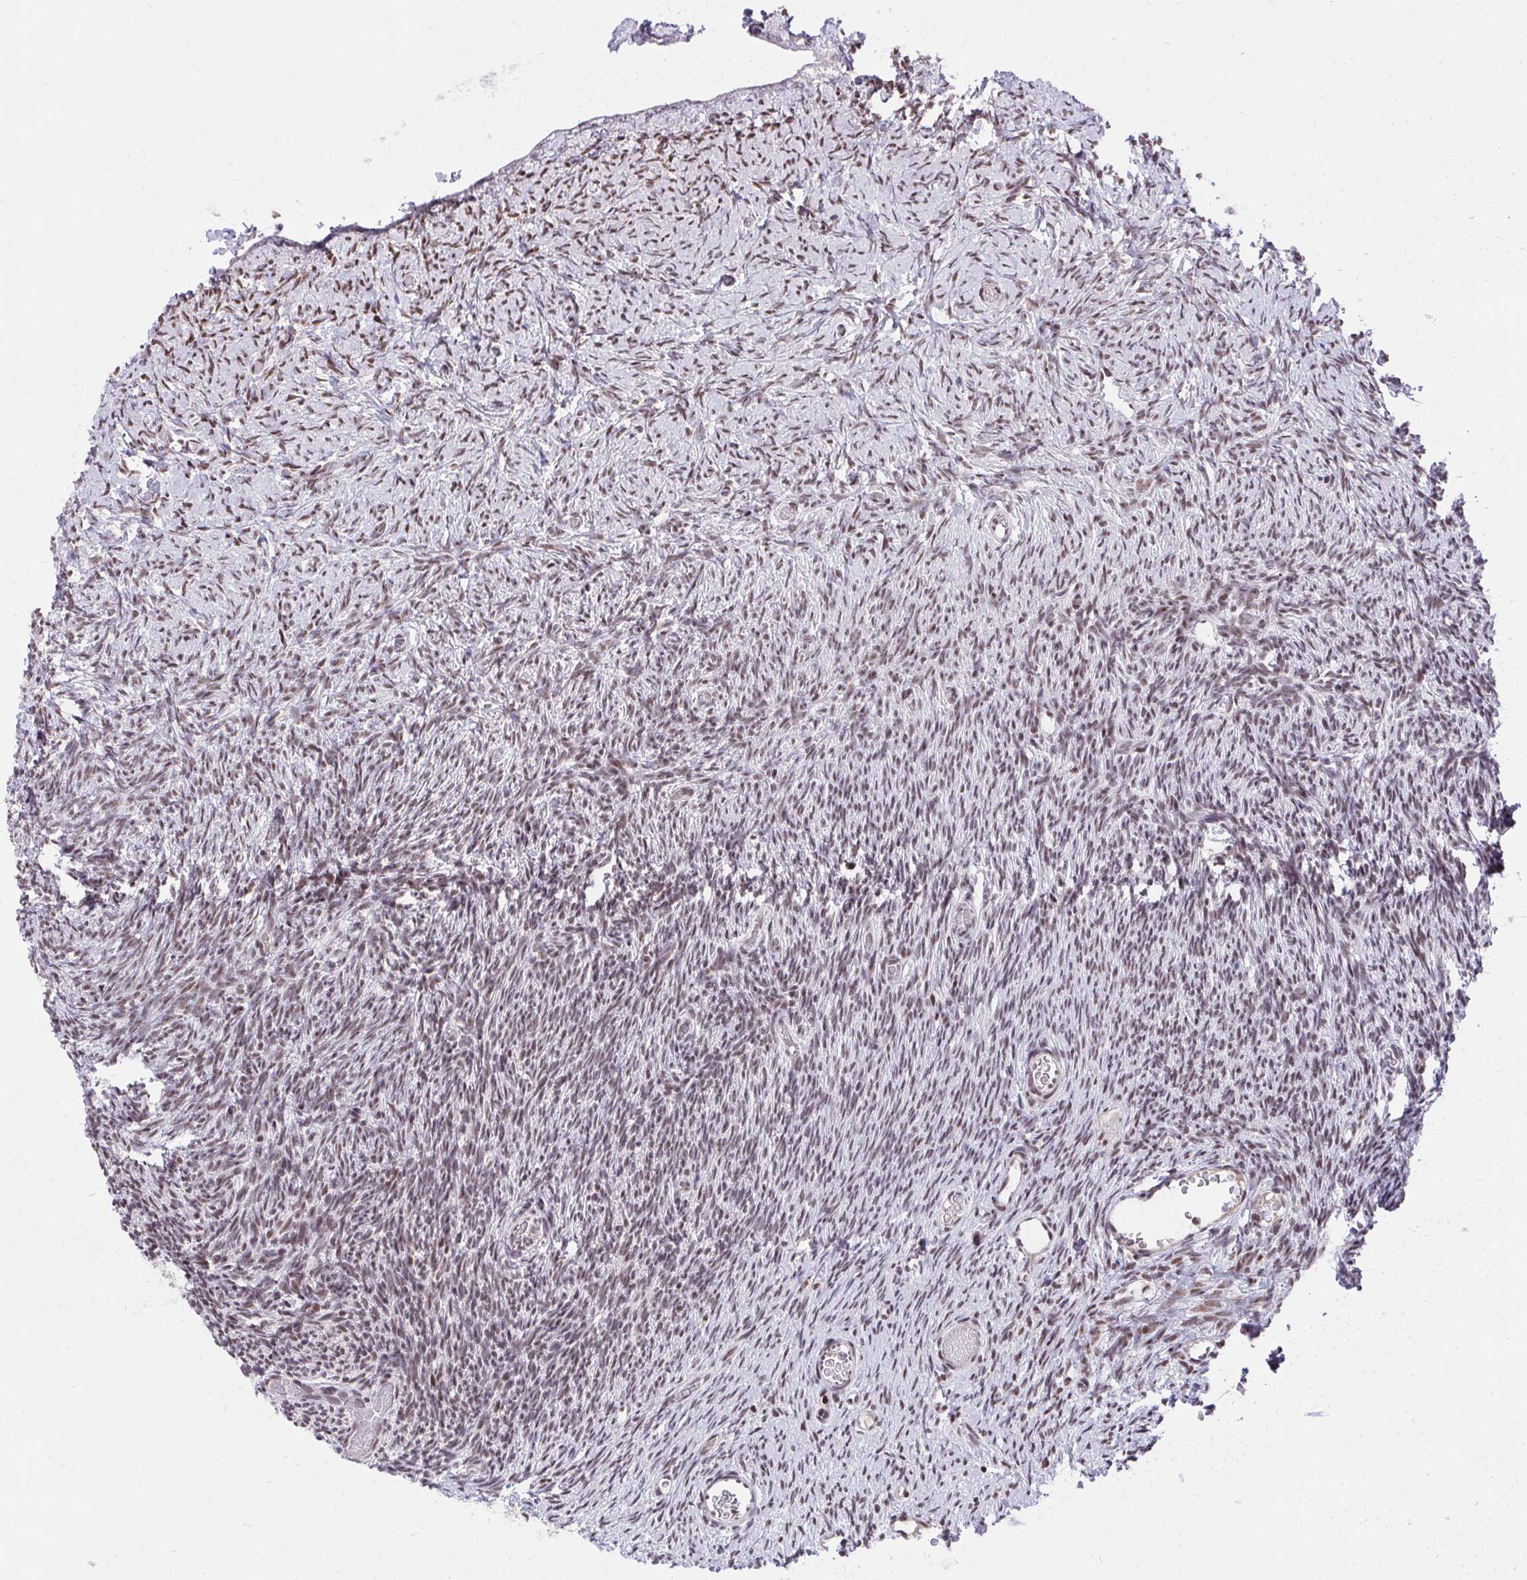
{"staining": {"intensity": "strong", "quantity": ">75%", "location": "nuclear"}, "tissue": "ovary", "cell_type": "Follicle cells", "image_type": "normal", "snomed": [{"axis": "morphology", "description": "Normal tissue, NOS"}, {"axis": "topography", "description": "Ovary"}], "caption": "Protein expression analysis of benign human ovary reveals strong nuclear staining in approximately >75% of follicle cells. Nuclei are stained in blue.", "gene": "SYNE4", "patient": {"sex": "female", "age": 39}}